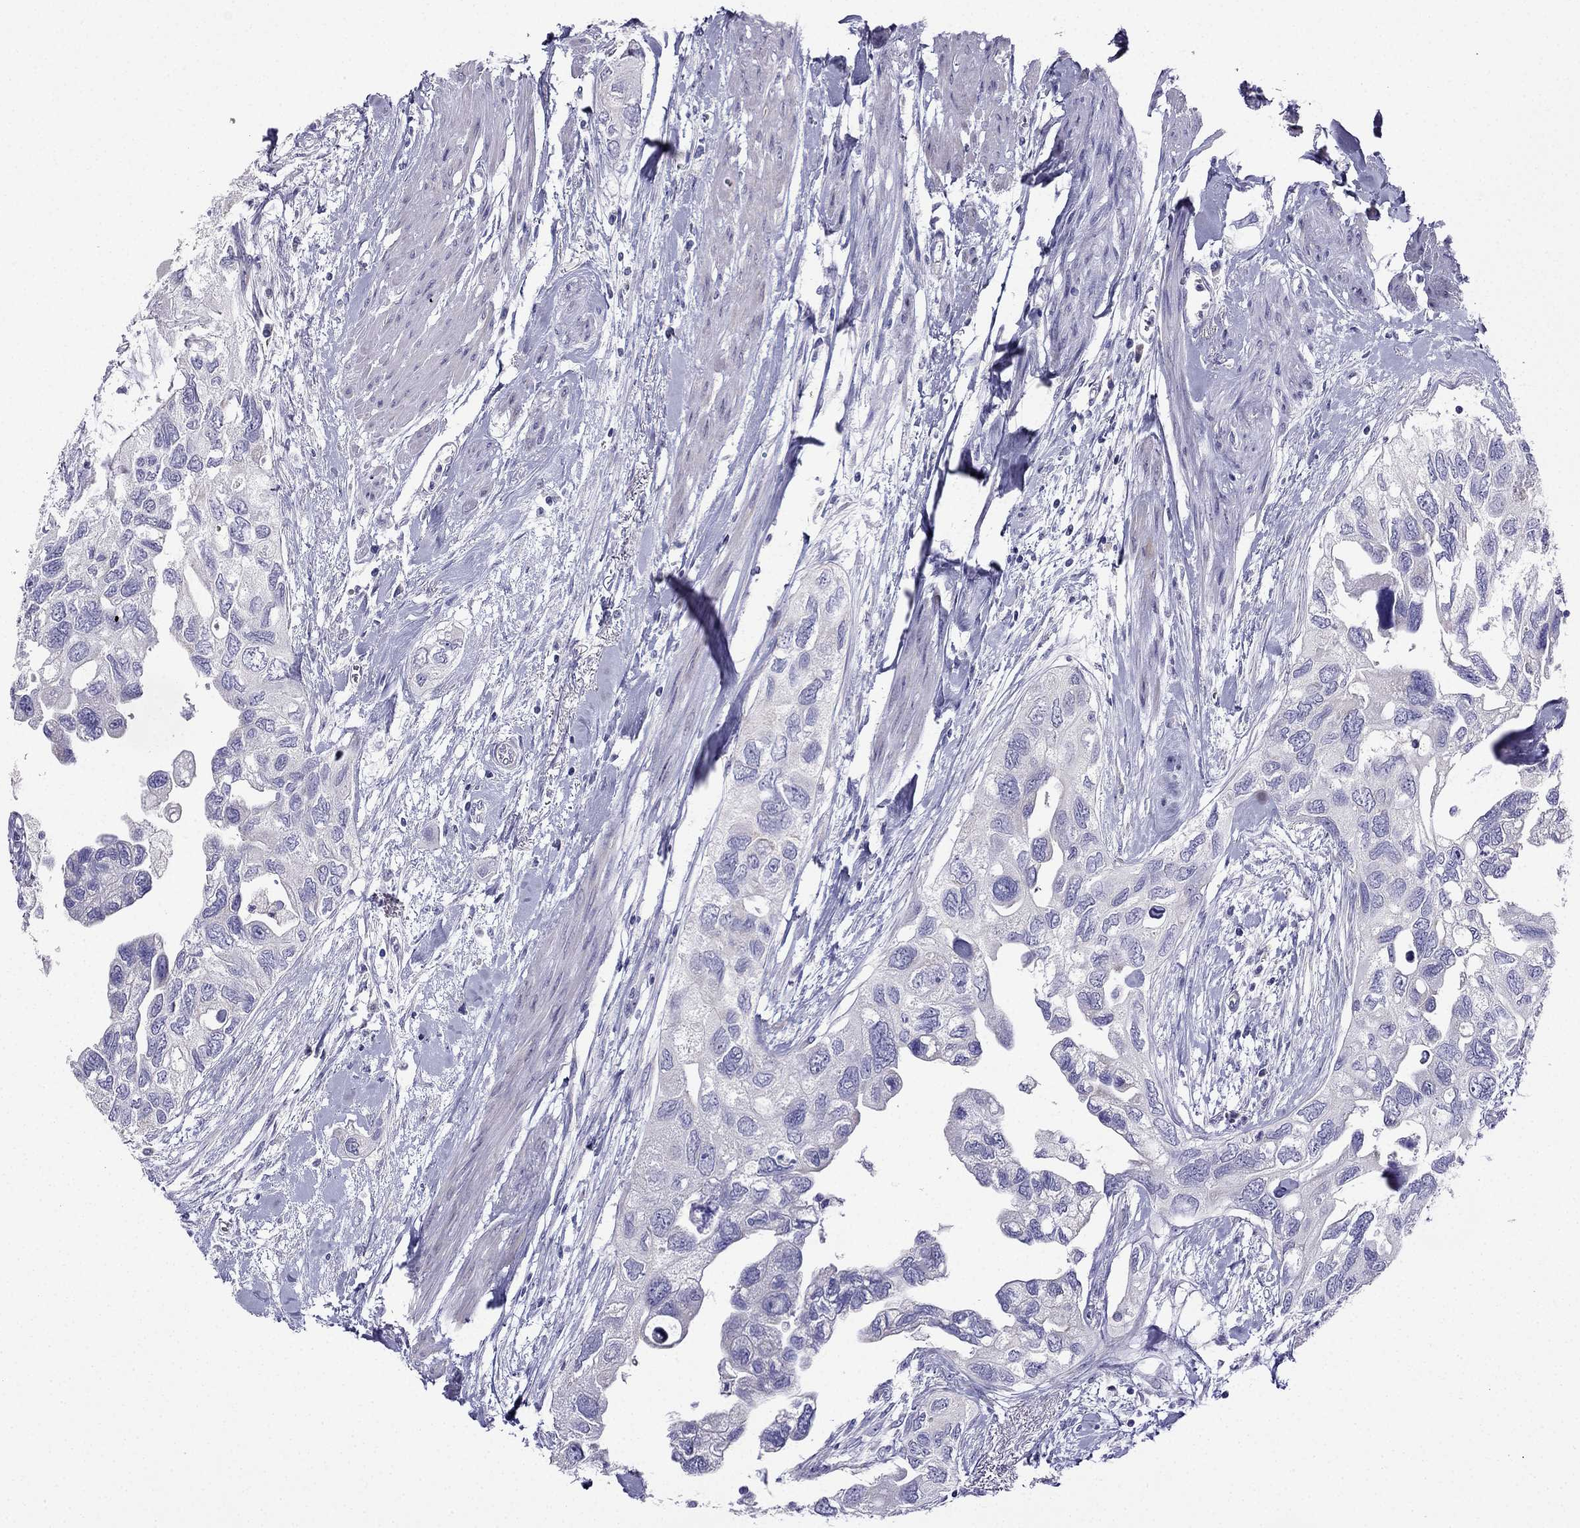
{"staining": {"intensity": "negative", "quantity": "none", "location": "none"}, "tissue": "urothelial cancer", "cell_type": "Tumor cells", "image_type": "cancer", "snomed": [{"axis": "morphology", "description": "Urothelial carcinoma, High grade"}, {"axis": "topography", "description": "Urinary bladder"}], "caption": "This is an immunohistochemistry photomicrograph of urothelial cancer. There is no expression in tumor cells.", "gene": "KIF5A", "patient": {"sex": "male", "age": 59}}